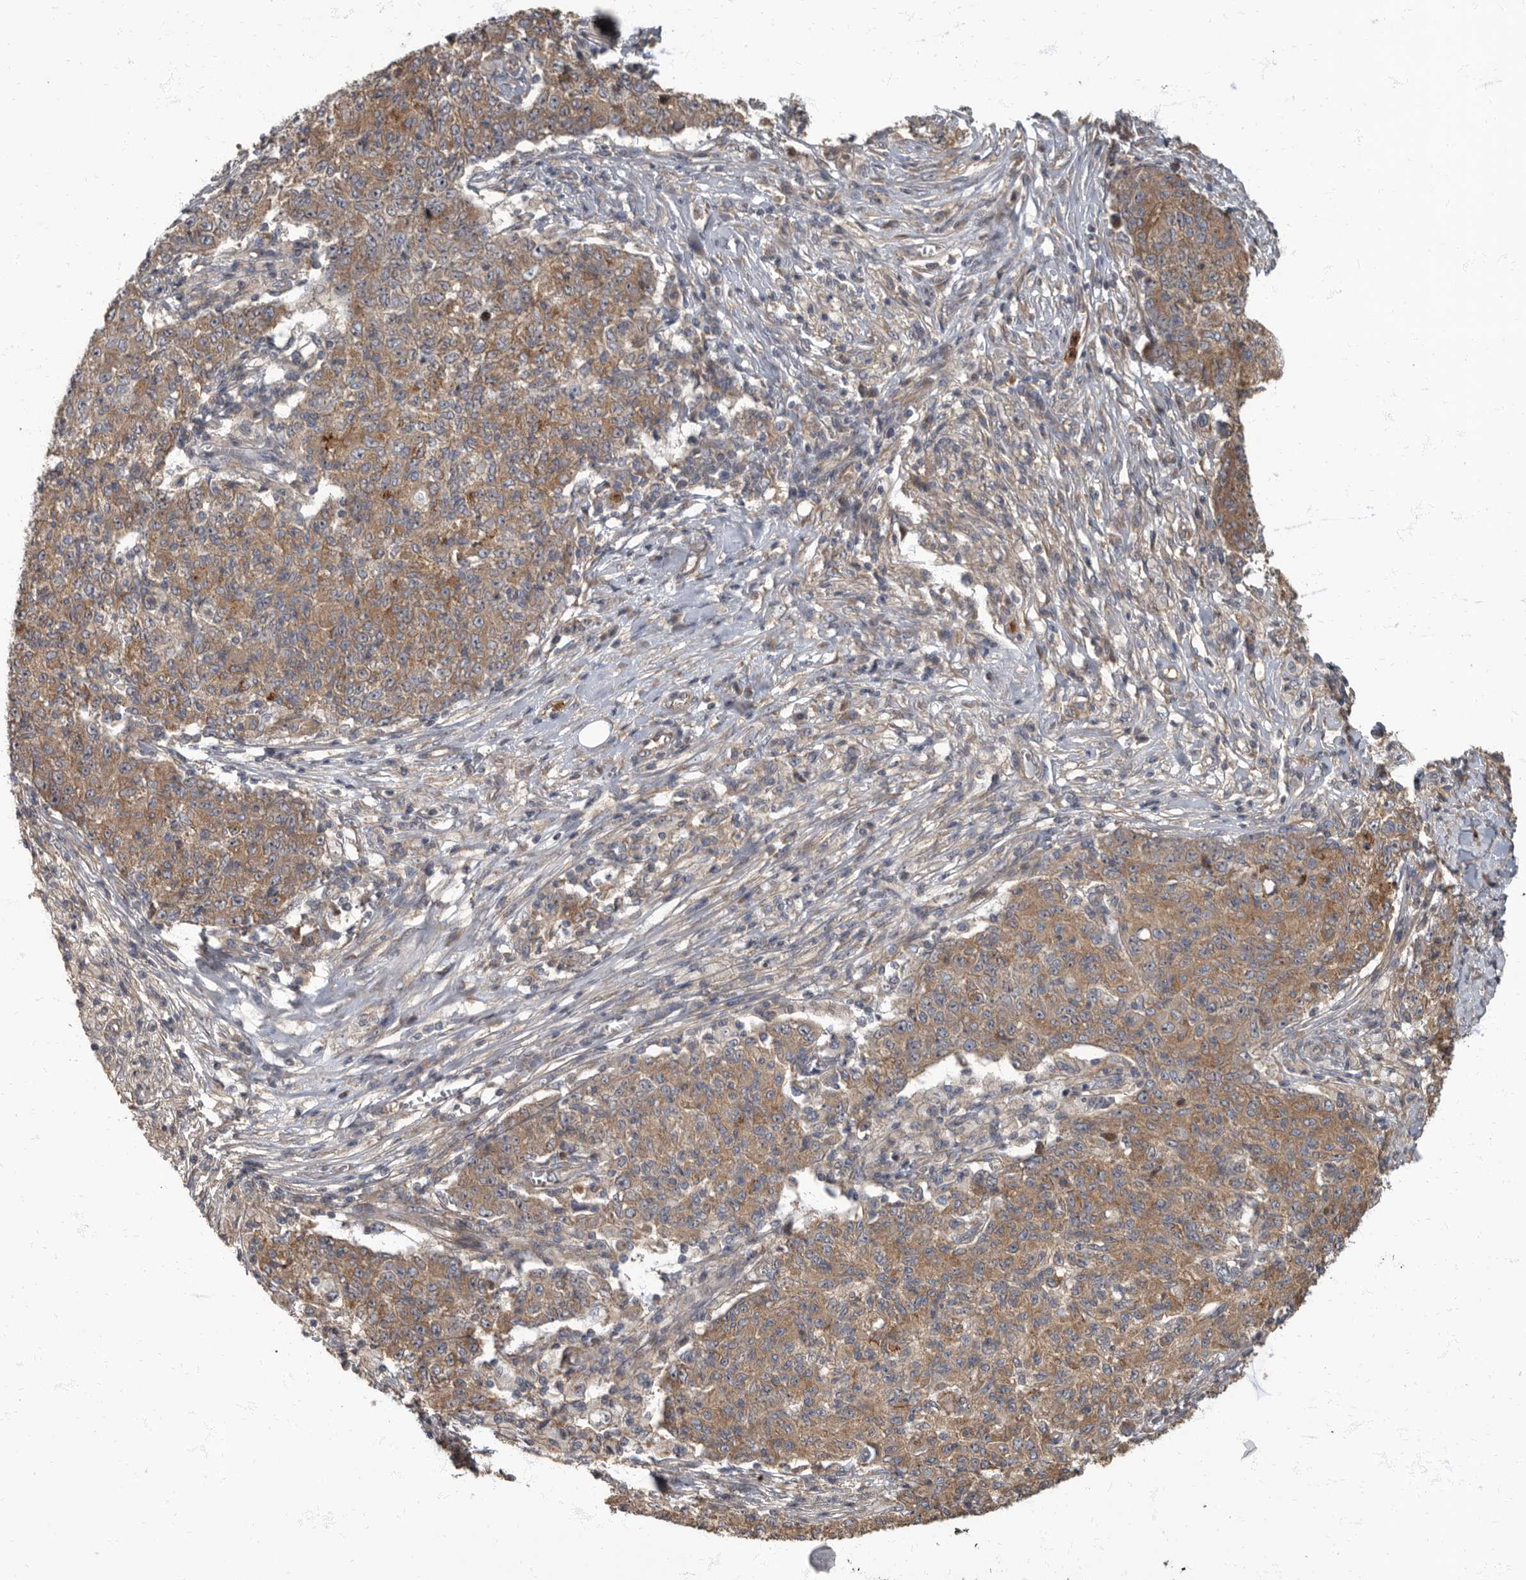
{"staining": {"intensity": "moderate", "quantity": ">75%", "location": "cytoplasmic/membranous"}, "tissue": "ovarian cancer", "cell_type": "Tumor cells", "image_type": "cancer", "snomed": [{"axis": "morphology", "description": "Carcinoma, endometroid"}, {"axis": "topography", "description": "Ovary"}], "caption": "Immunohistochemistry (IHC) staining of ovarian cancer (endometroid carcinoma), which shows medium levels of moderate cytoplasmic/membranous staining in approximately >75% of tumor cells indicating moderate cytoplasmic/membranous protein staining. The staining was performed using DAB (3,3'-diaminobenzidine) (brown) for protein detection and nuclei were counterstained in hematoxylin (blue).", "gene": "DAAM1", "patient": {"sex": "female", "age": 42}}